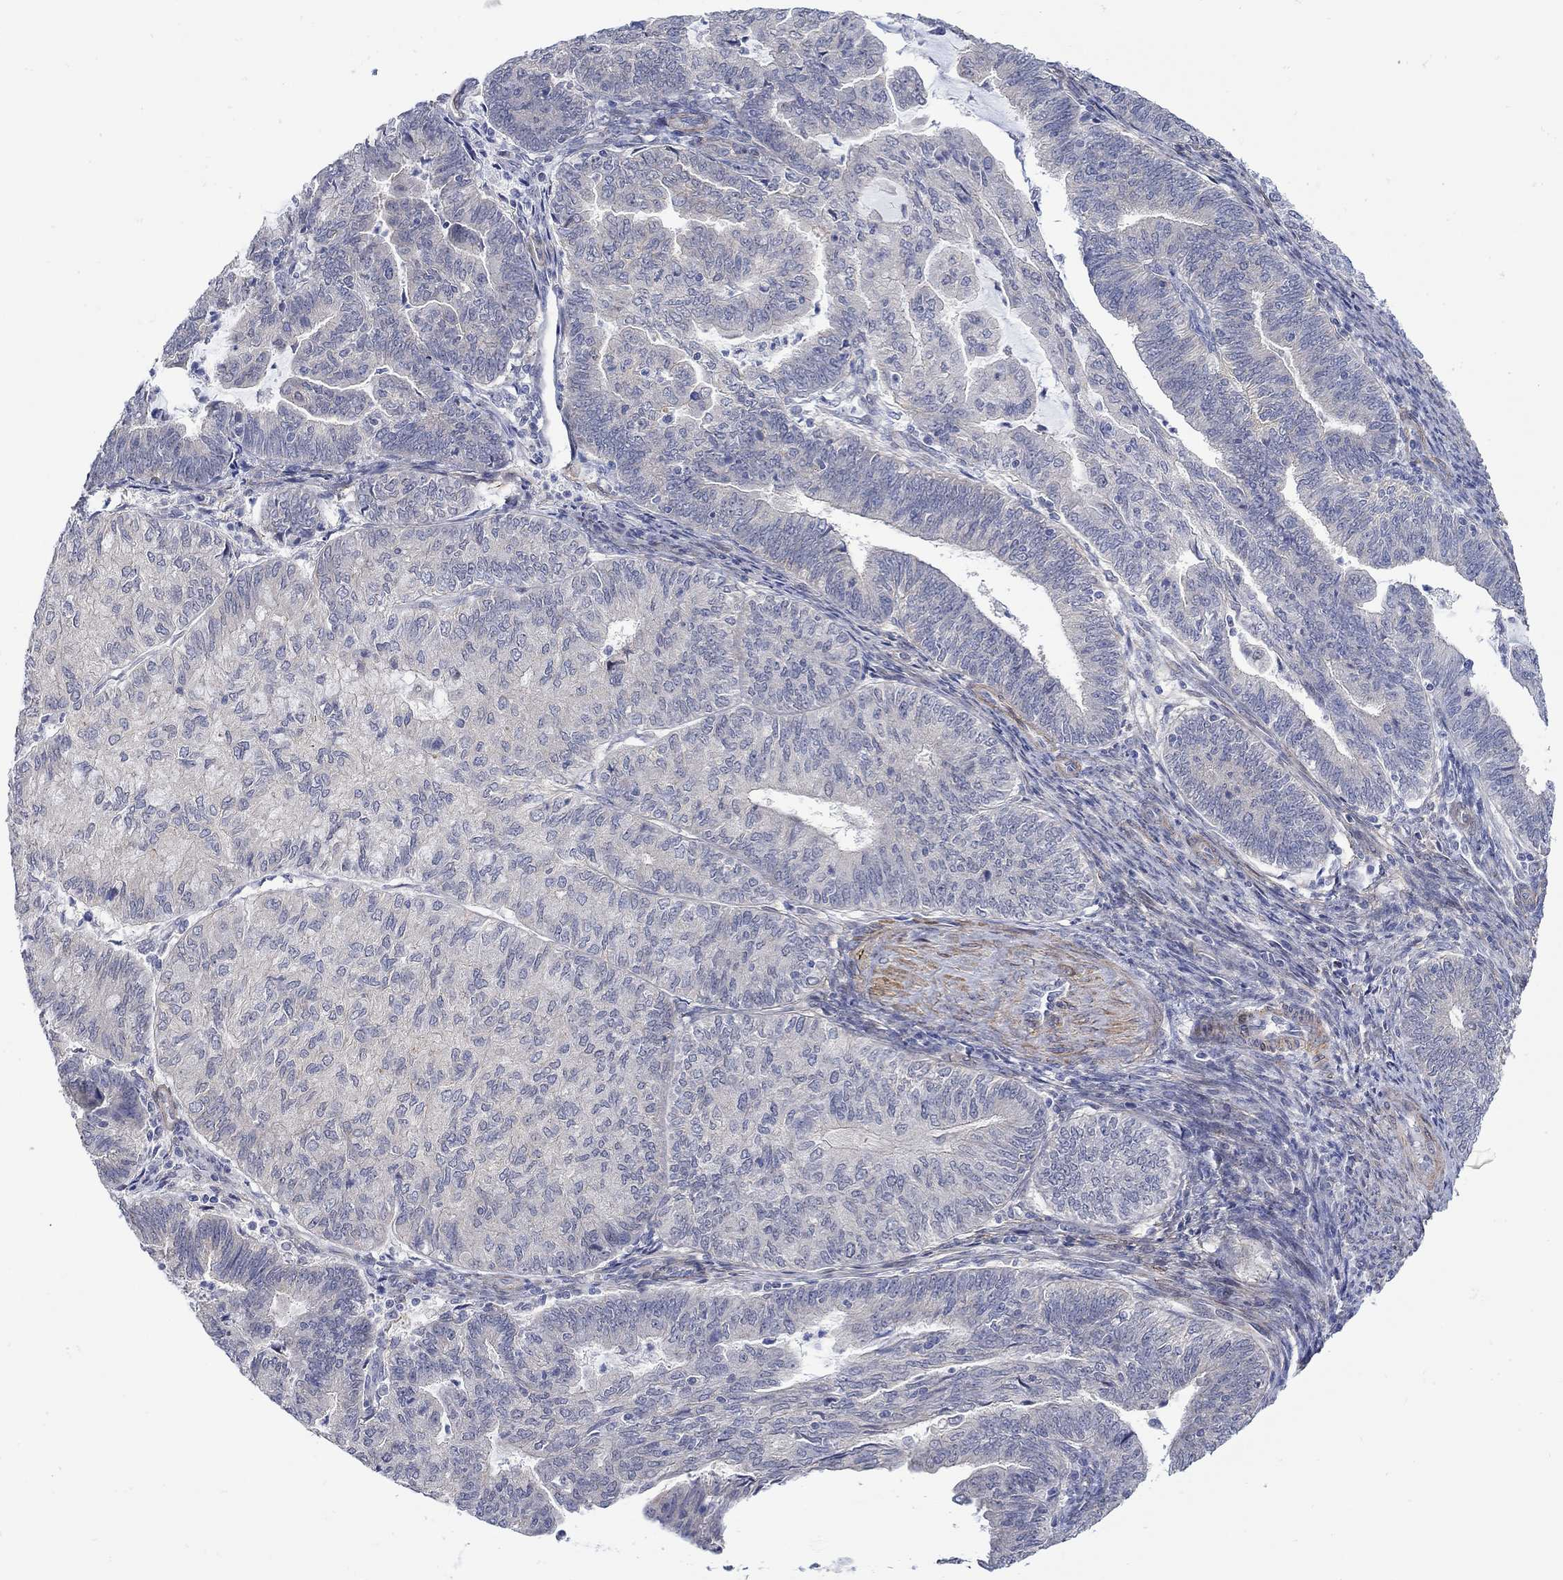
{"staining": {"intensity": "weak", "quantity": "<25%", "location": "cytoplasmic/membranous"}, "tissue": "endometrial cancer", "cell_type": "Tumor cells", "image_type": "cancer", "snomed": [{"axis": "morphology", "description": "Adenocarcinoma, NOS"}, {"axis": "topography", "description": "Endometrium"}], "caption": "Human endometrial adenocarcinoma stained for a protein using IHC demonstrates no expression in tumor cells.", "gene": "SCN7A", "patient": {"sex": "female", "age": 82}}